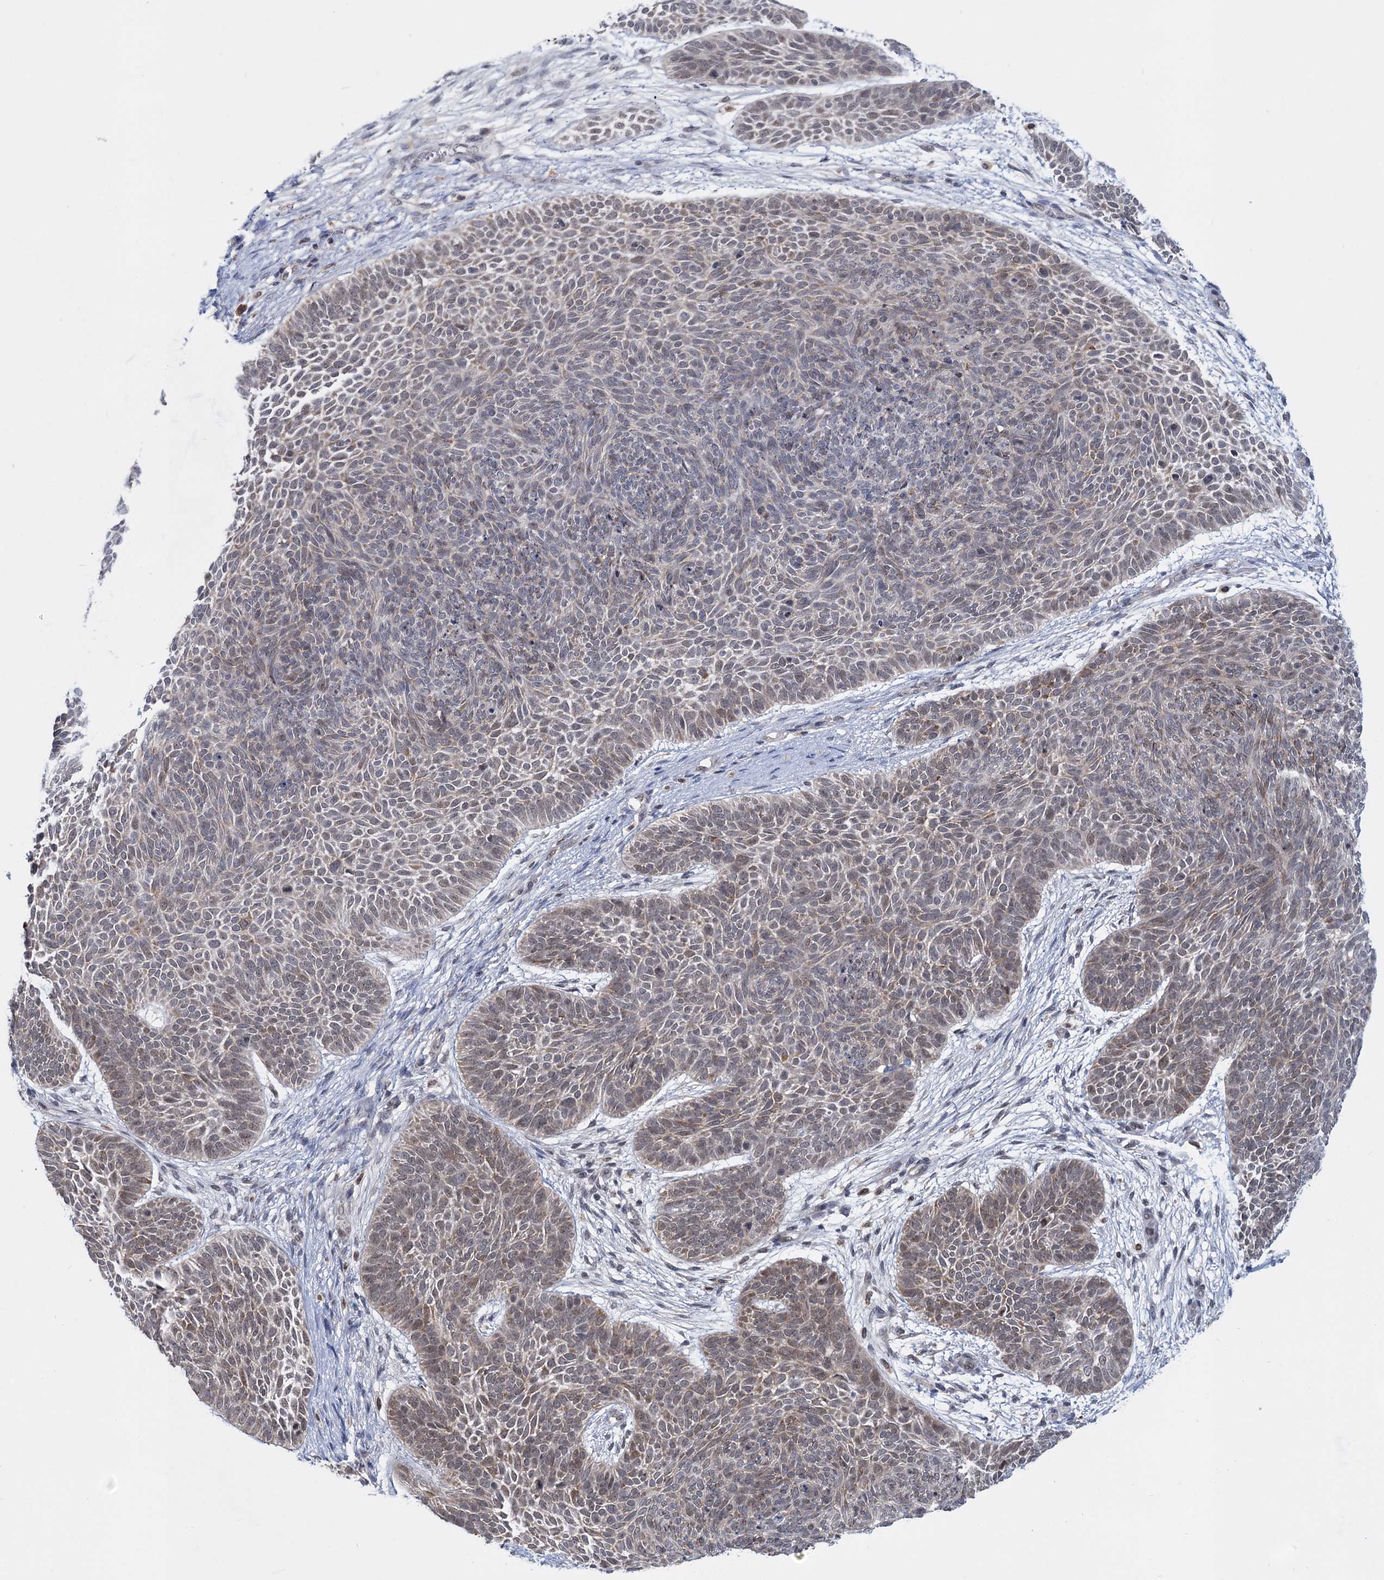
{"staining": {"intensity": "moderate", "quantity": "<25%", "location": "cytoplasmic/membranous"}, "tissue": "skin cancer", "cell_type": "Tumor cells", "image_type": "cancer", "snomed": [{"axis": "morphology", "description": "Basal cell carcinoma"}, {"axis": "topography", "description": "Skin"}], "caption": "This histopathology image shows skin cancer (basal cell carcinoma) stained with IHC to label a protein in brown. The cytoplasmic/membranous of tumor cells show moderate positivity for the protein. Nuclei are counter-stained blue.", "gene": "TTC17", "patient": {"sex": "male", "age": 85}}